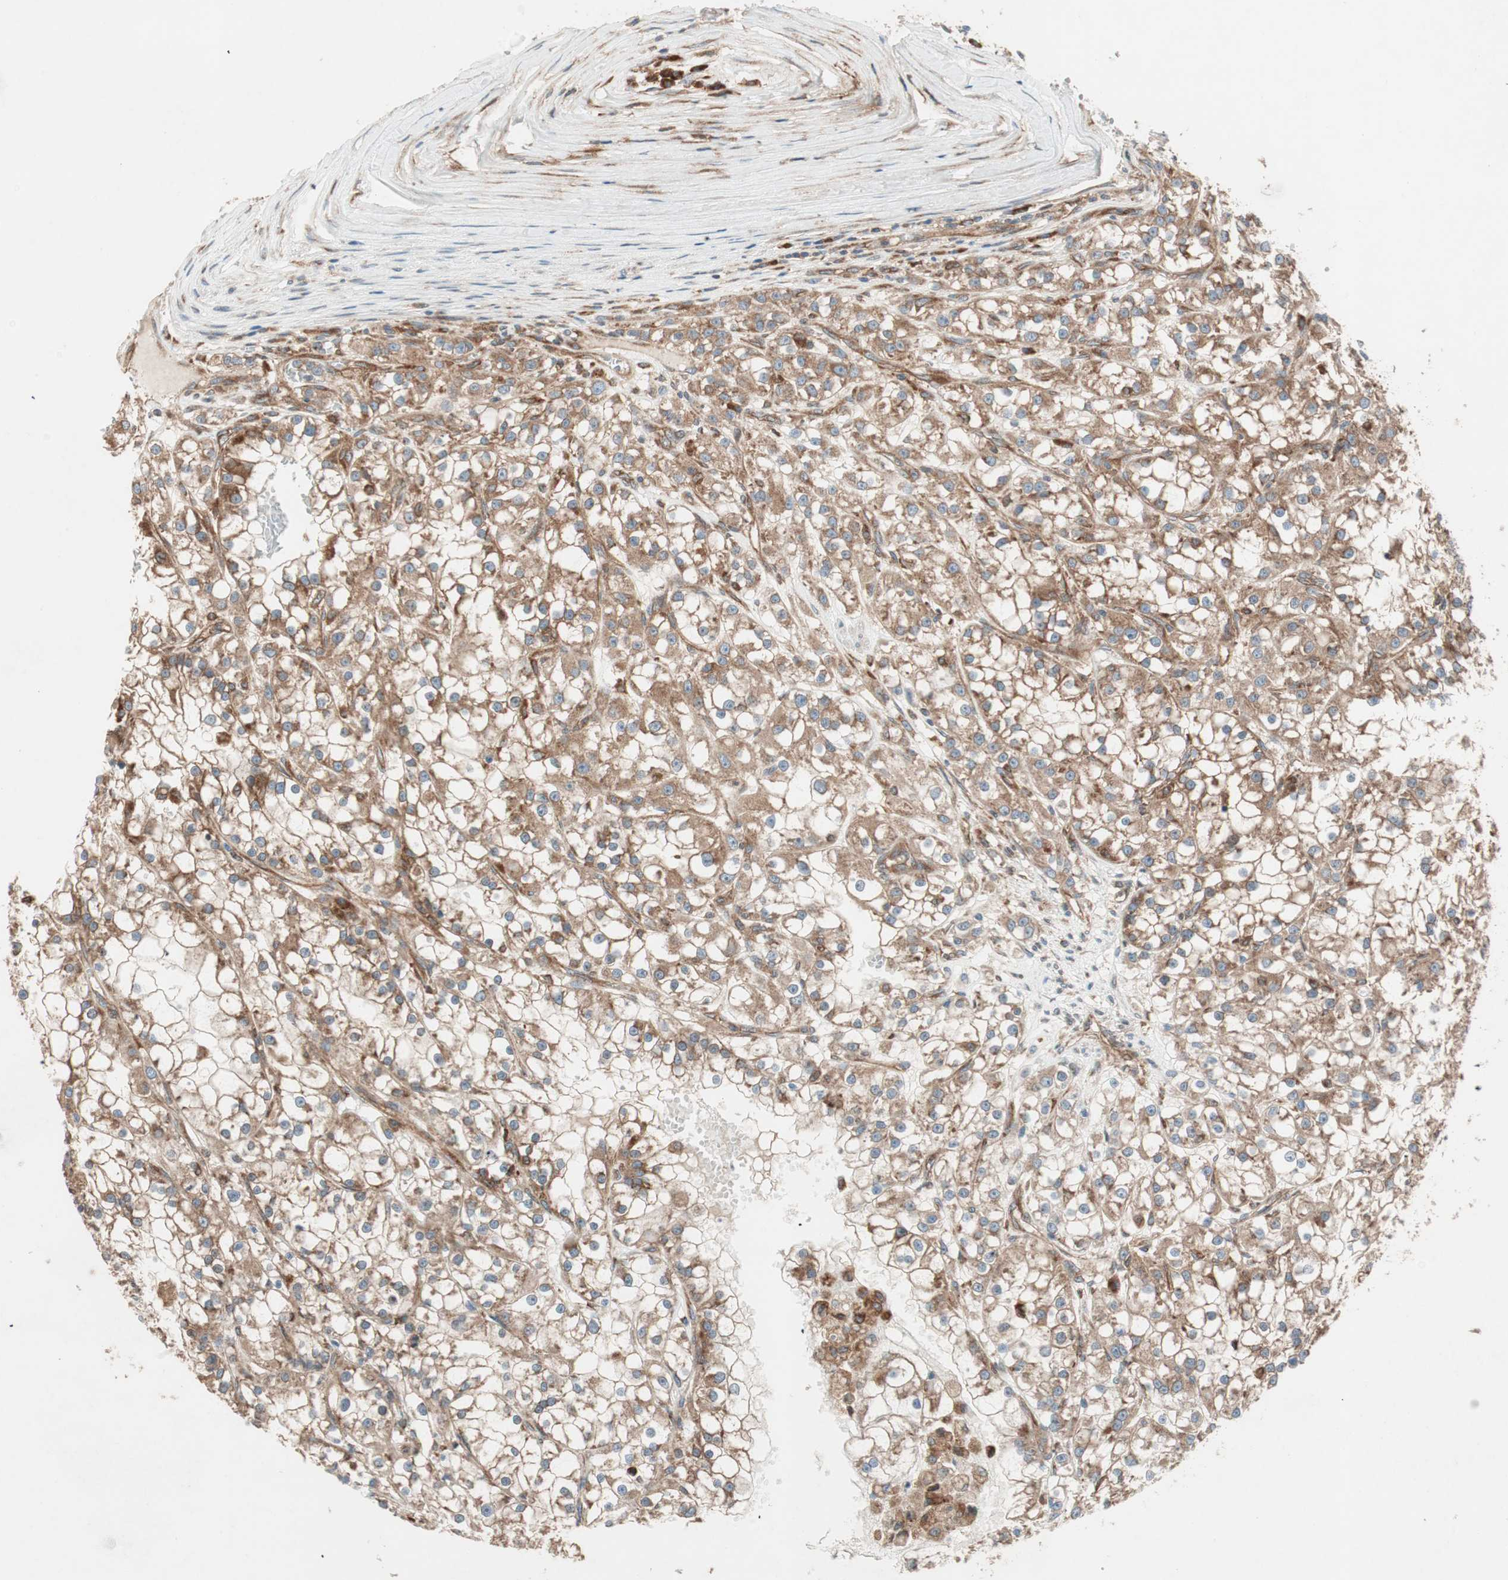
{"staining": {"intensity": "moderate", "quantity": ">75%", "location": "cytoplasmic/membranous"}, "tissue": "renal cancer", "cell_type": "Tumor cells", "image_type": "cancer", "snomed": [{"axis": "morphology", "description": "Adenocarcinoma, NOS"}, {"axis": "topography", "description": "Kidney"}], "caption": "Immunohistochemical staining of human renal adenocarcinoma exhibits moderate cytoplasmic/membranous protein staining in approximately >75% of tumor cells.", "gene": "RAB5A", "patient": {"sex": "female", "age": 52}}